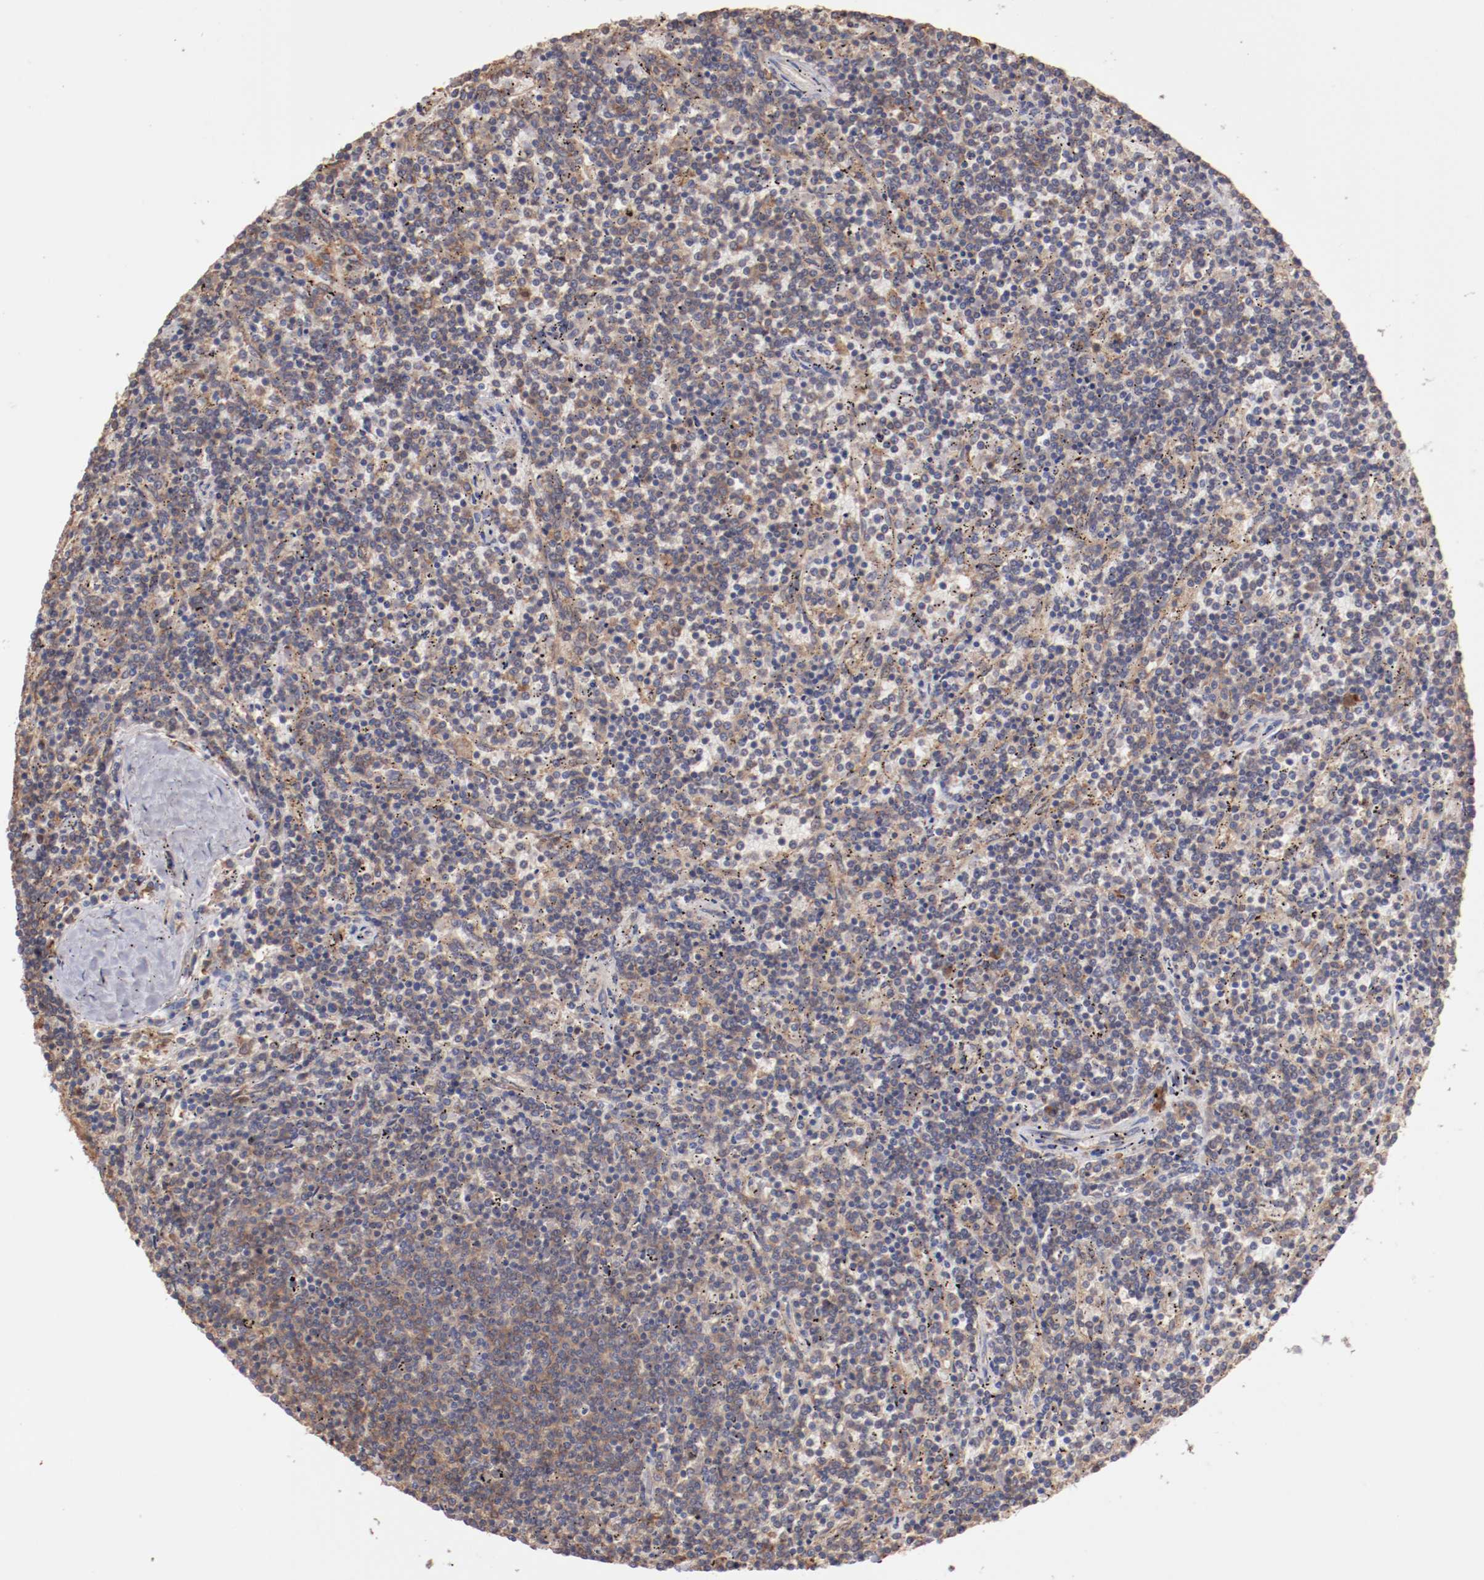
{"staining": {"intensity": "weak", "quantity": "25%-75%", "location": "cytoplasmic/membranous"}, "tissue": "lymphoma", "cell_type": "Tumor cells", "image_type": "cancer", "snomed": [{"axis": "morphology", "description": "Malignant lymphoma, non-Hodgkin's type, Low grade"}, {"axis": "topography", "description": "Spleen"}], "caption": "Immunohistochemistry image of human malignant lymphoma, non-Hodgkin's type (low-grade) stained for a protein (brown), which exhibits low levels of weak cytoplasmic/membranous expression in approximately 25%-75% of tumor cells.", "gene": "NFKBIE", "patient": {"sex": "female", "age": 50}}